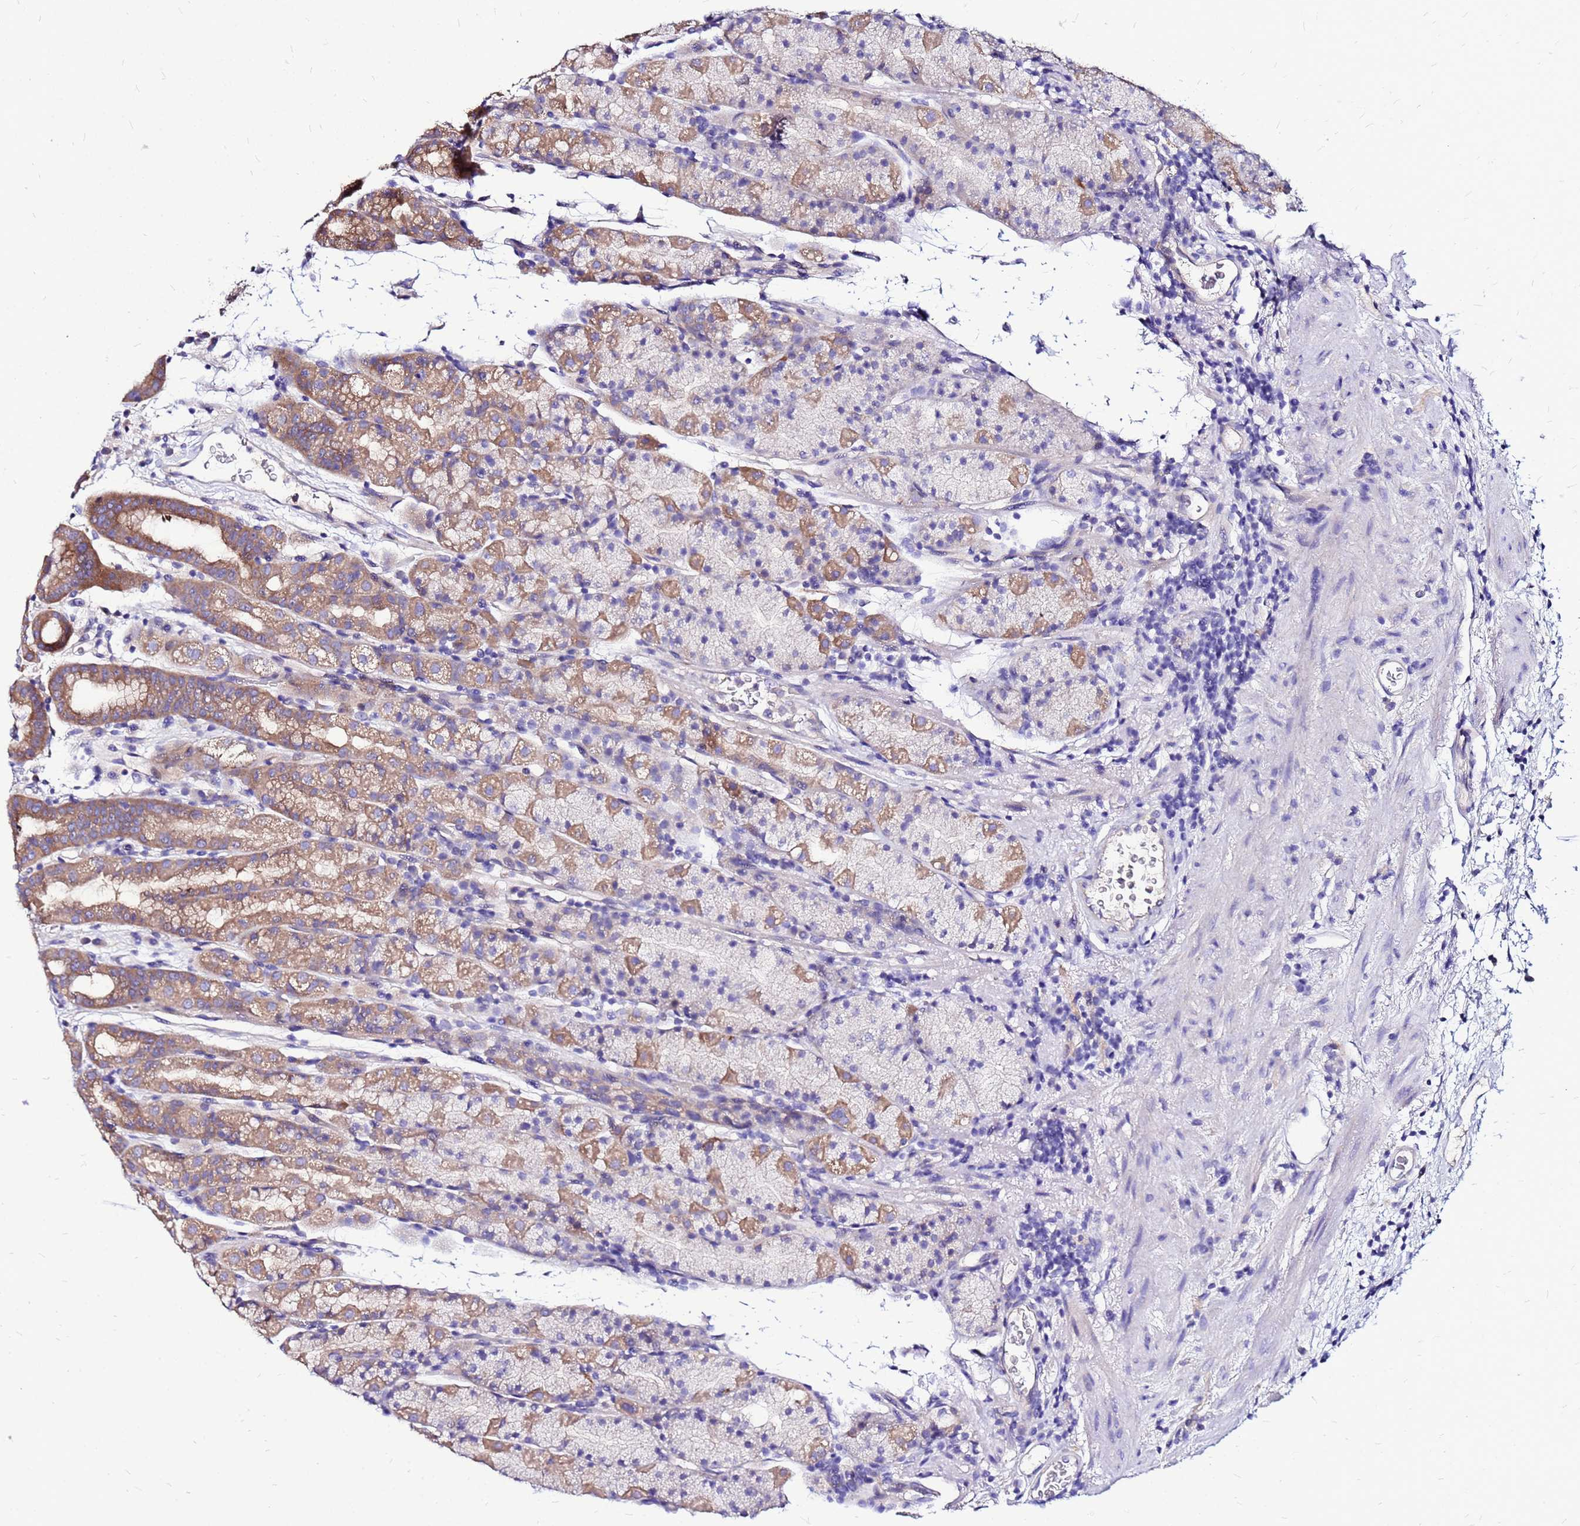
{"staining": {"intensity": "moderate", "quantity": "25%-75%", "location": "cytoplasmic/membranous"}, "tissue": "stomach", "cell_type": "Glandular cells", "image_type": "normal", "snomed": [{"axis": "morphology", "description": "Normal tissue, NOS"}, {"axis": "topography", "description": "Stomach, upper"}, {"axis": "topography", "description": "Stomach, lower"}, {"axis": "topography", "description": "Small intestine"}], "caption": "The micrograph shows immunohistochemical staining of benign stomach. There is moderate cytoplasmic/membranous staining is identified in about 25%-75% of glandular cells.", "gene": "ARHGEF35", "patient": {"sex": "male", "age": 68}}